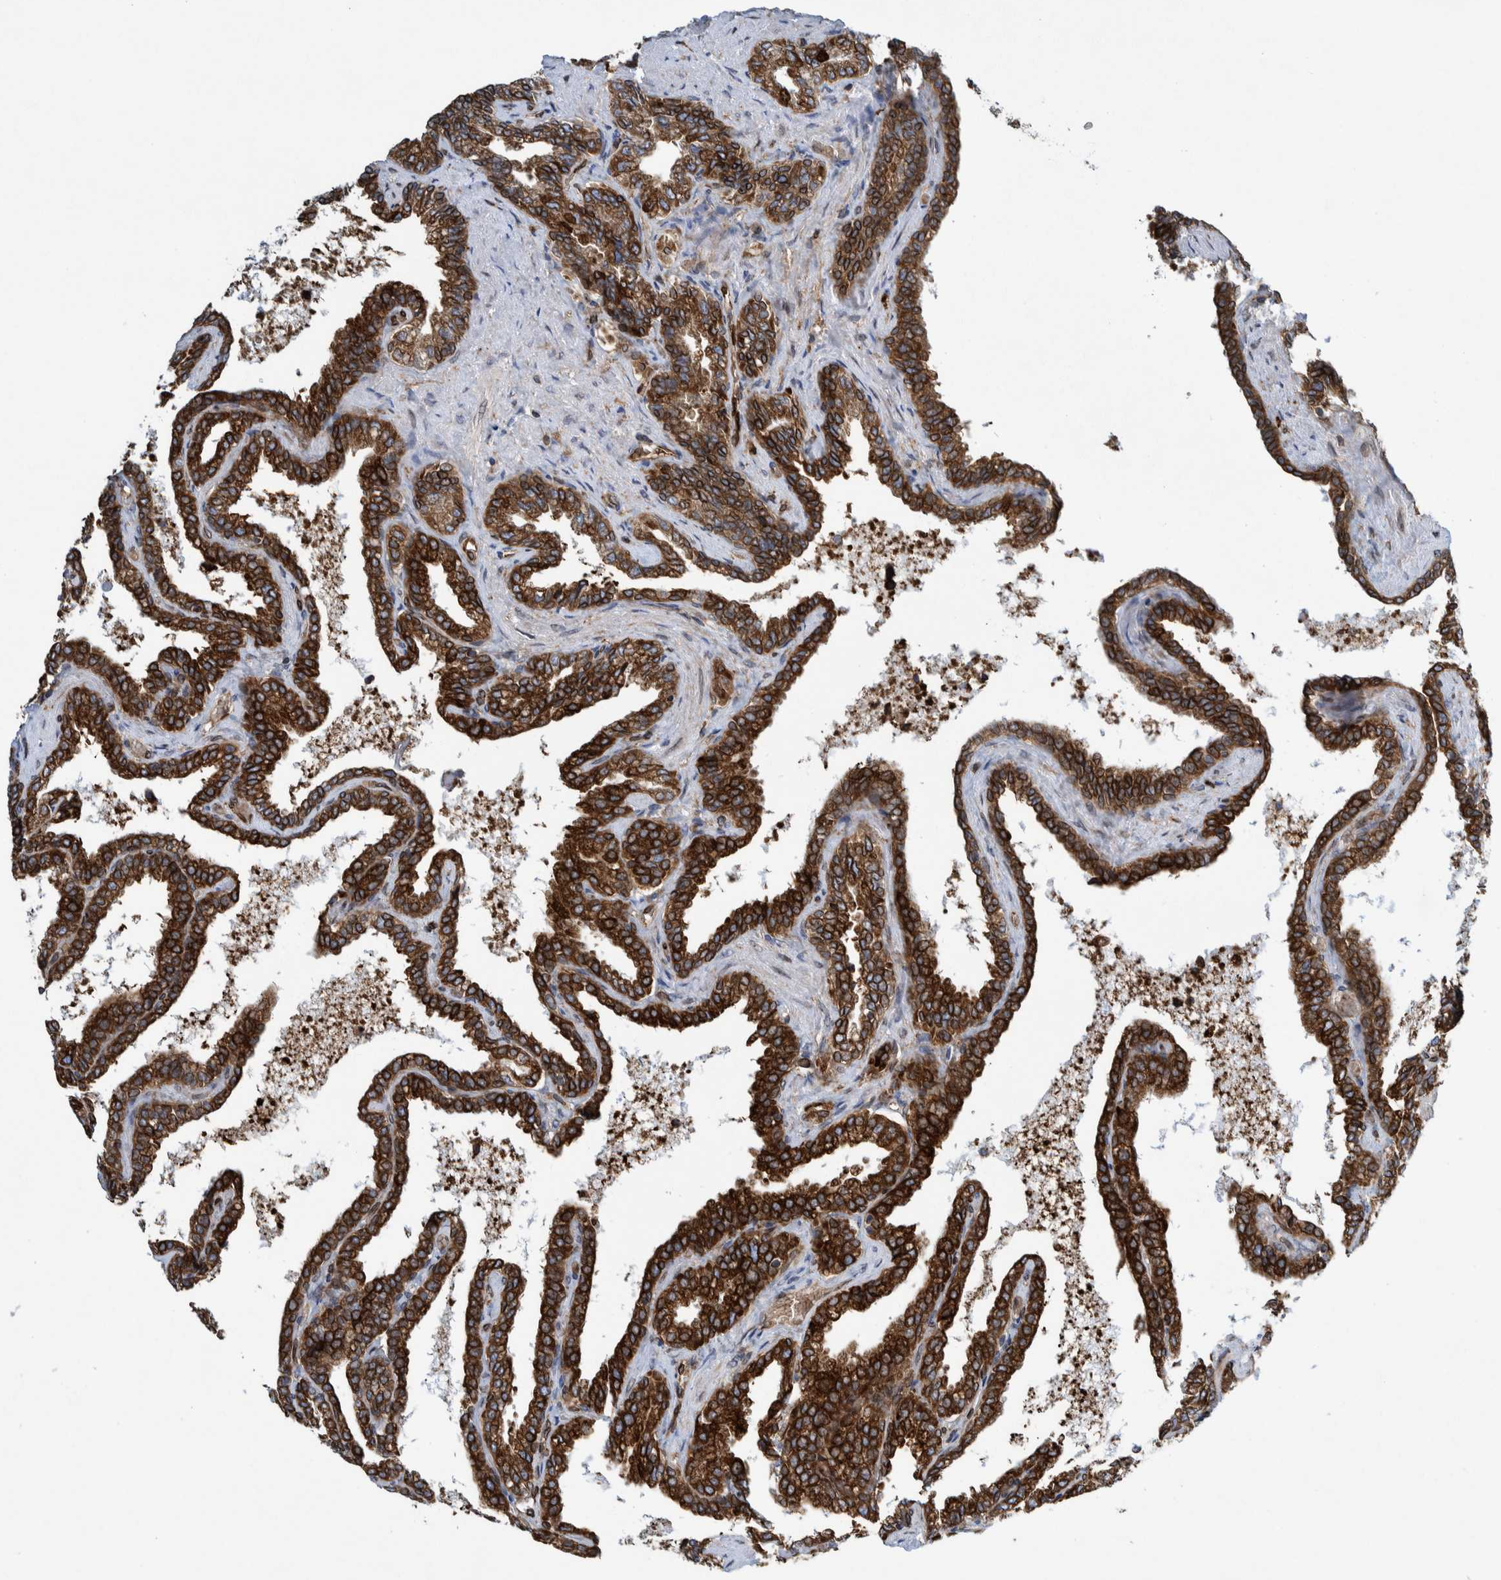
{"staining": {"intensity": "strong", "quantity": ">75%", "location": "cytoplasmic/membranous"}, "tissue": "seminal vesicle", "cell_type": "Glandular cells", "image_type": "normal", "snomed": [{"axis": "morphology", "description": "Normal tissue, NOS"}, {"axis": "topography", "description": "Seminal veicle"}], "caption": "This photomicrograph shows IHC staining of benign human seminal vesicle, with high strong cytoplasmic/membranous positivity in about >75% of glandular cells.", "gene": "THEM6", "patient": {"sex": "male", "age": 46}}